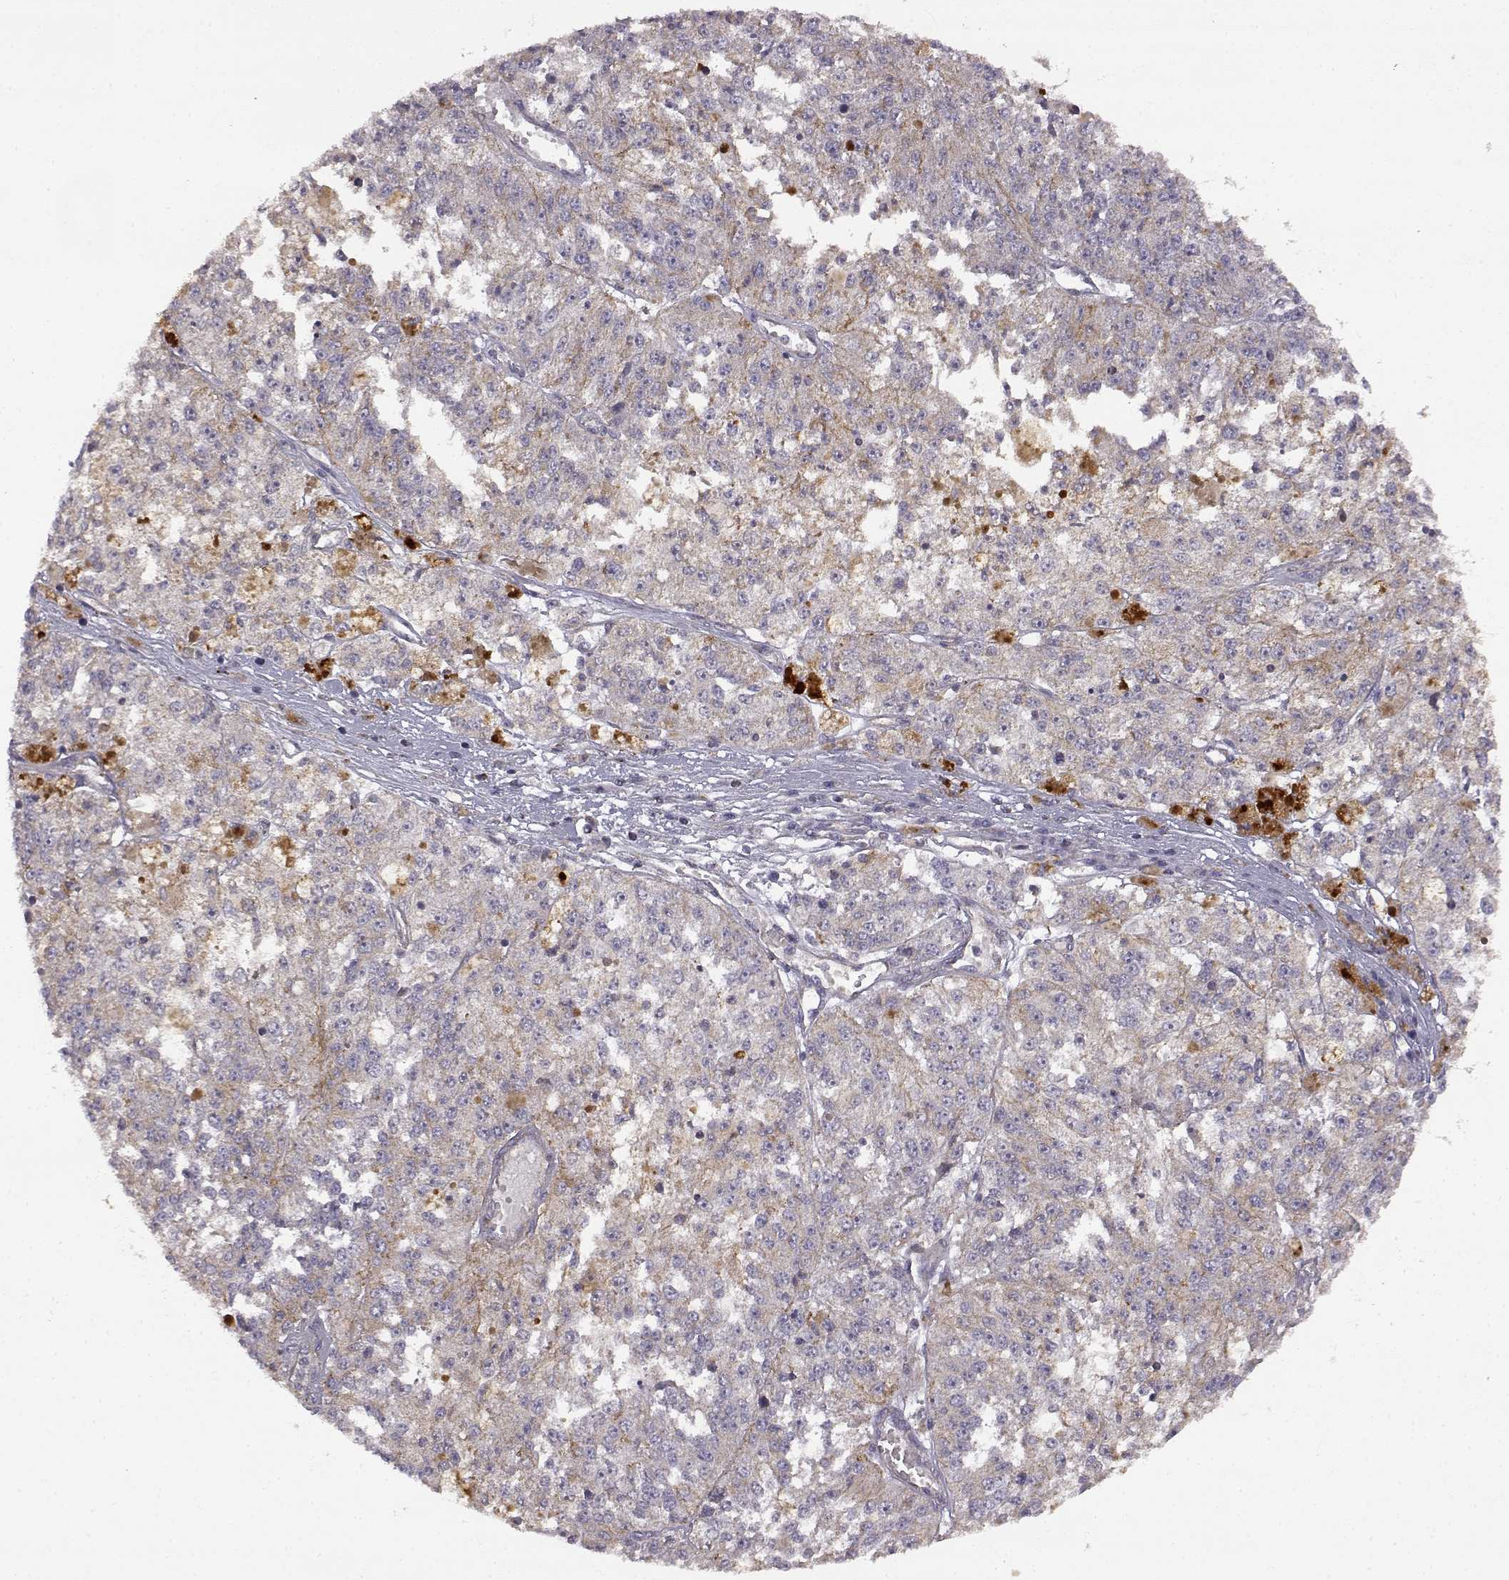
{"staining": {"intensity": "weak", "quantity": "<25%", "location": "cytoplasmic/membranous"}, "tissue": "melanoma", "cell_type": "Tumor cells", "image_type": "cancer", "snomed": [{"axis": "morphology", "description": "Malignant melanoma, Metastatic site"}, {"axis": "topography", "description": "Lymph node"}], "caption": "An image of malignant melanoma (metastatic site) stained for a protein displays no brown staining in tumor cells.", "gene": "DDC", "patient": {"sex": "female", "age": 64}}